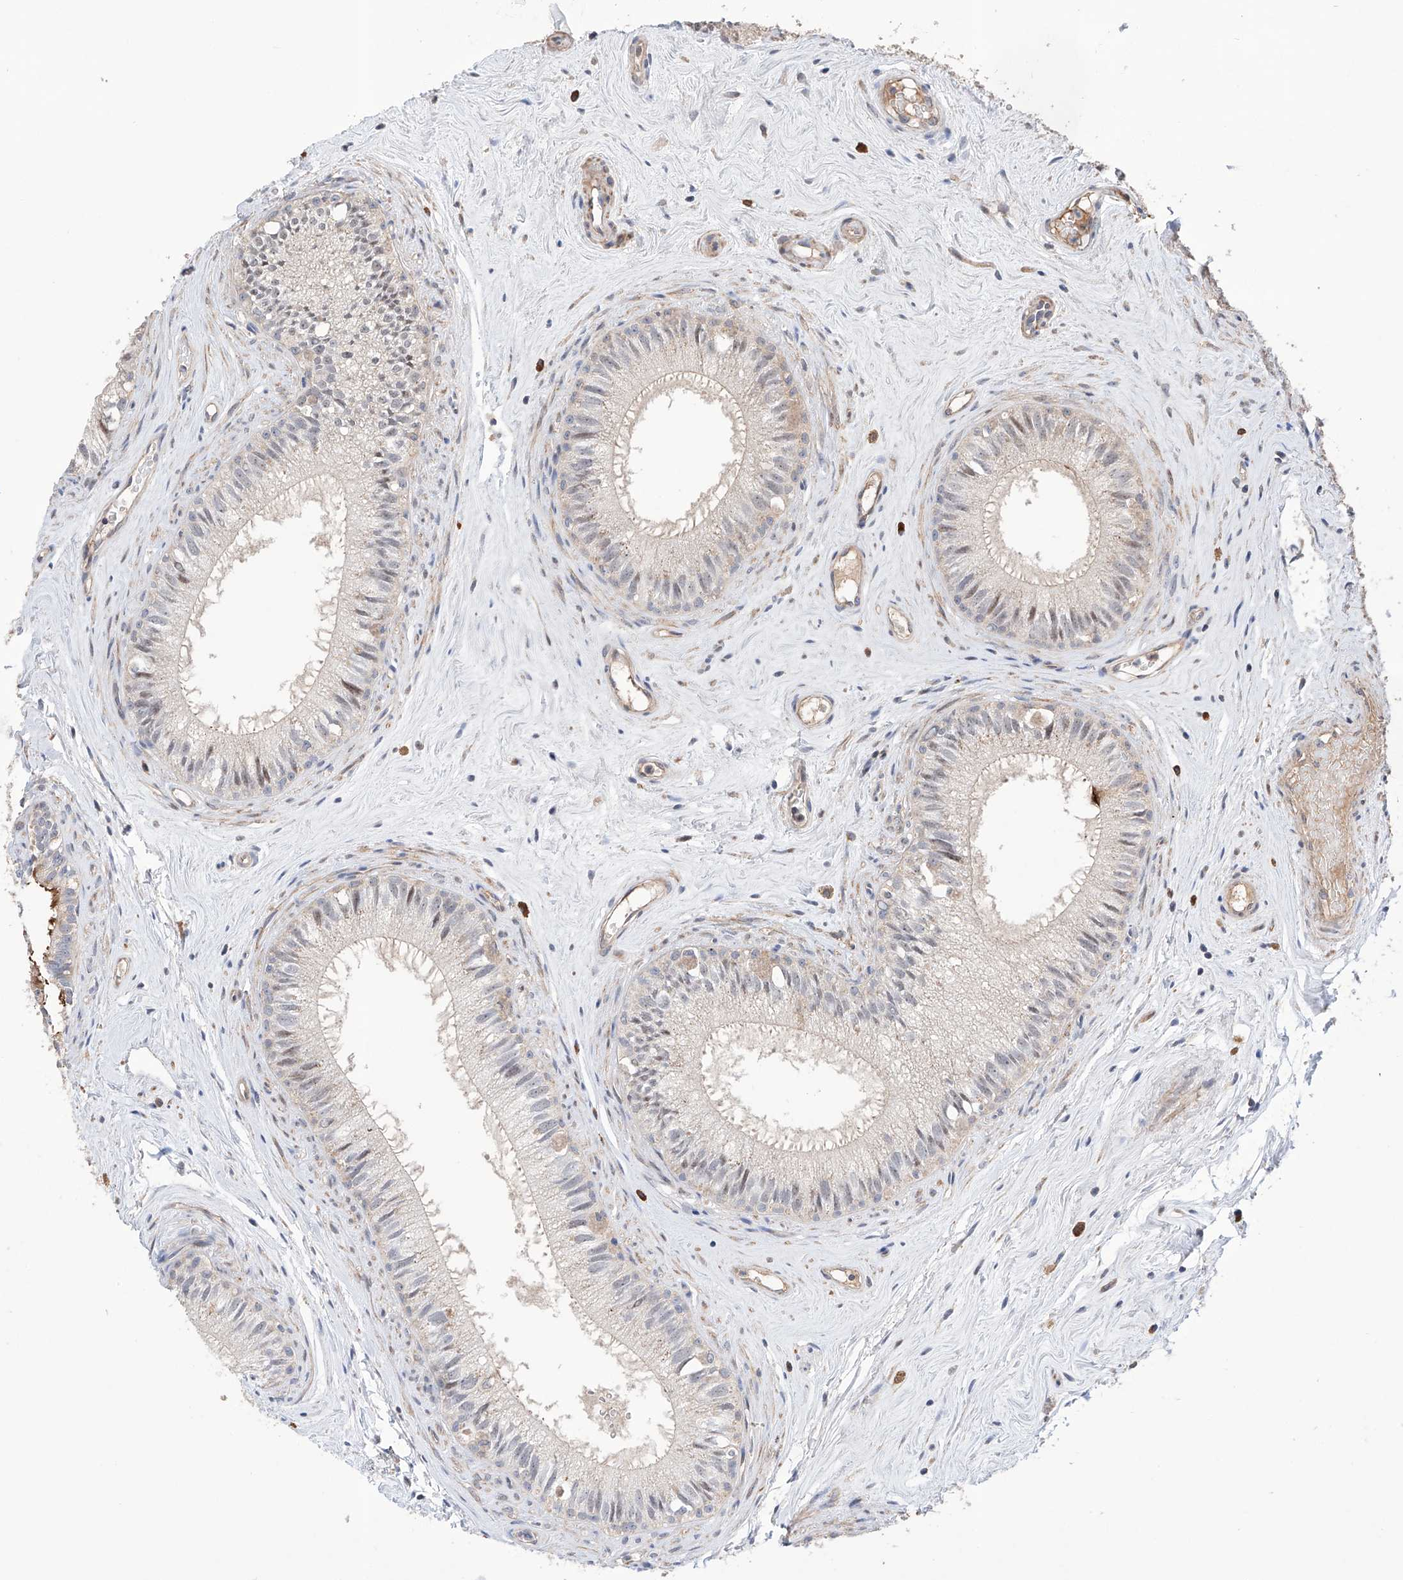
{"staining": {"intensity": "weak", "quantity": "25%-75%", "location": "cytoplasmic/membranous"}, "tissue": "epididymis", "cell_type": "Glandular cells", "image_type": "normal", "snomed": [{"axis": "morphology", "description": "Normal tissue, NOS"}, {"axis": "topography", "description": "Epididymis"}], "caption": "High-magnification brightfield microscopy of unremarkable epididymis stained with DAB (brown) and counterstained with hematoxylin (blue). glandular cells exhibit weak cytoplasmic/membranous positivity is present in approximately25%-75% of cells. The staining was performed using DAB, with brown indicating positive protein expression. Nuclei are stained blue with hematoxylin.", "gene": "AFG1L", "patient": {"sex": "male", "age": 71}}